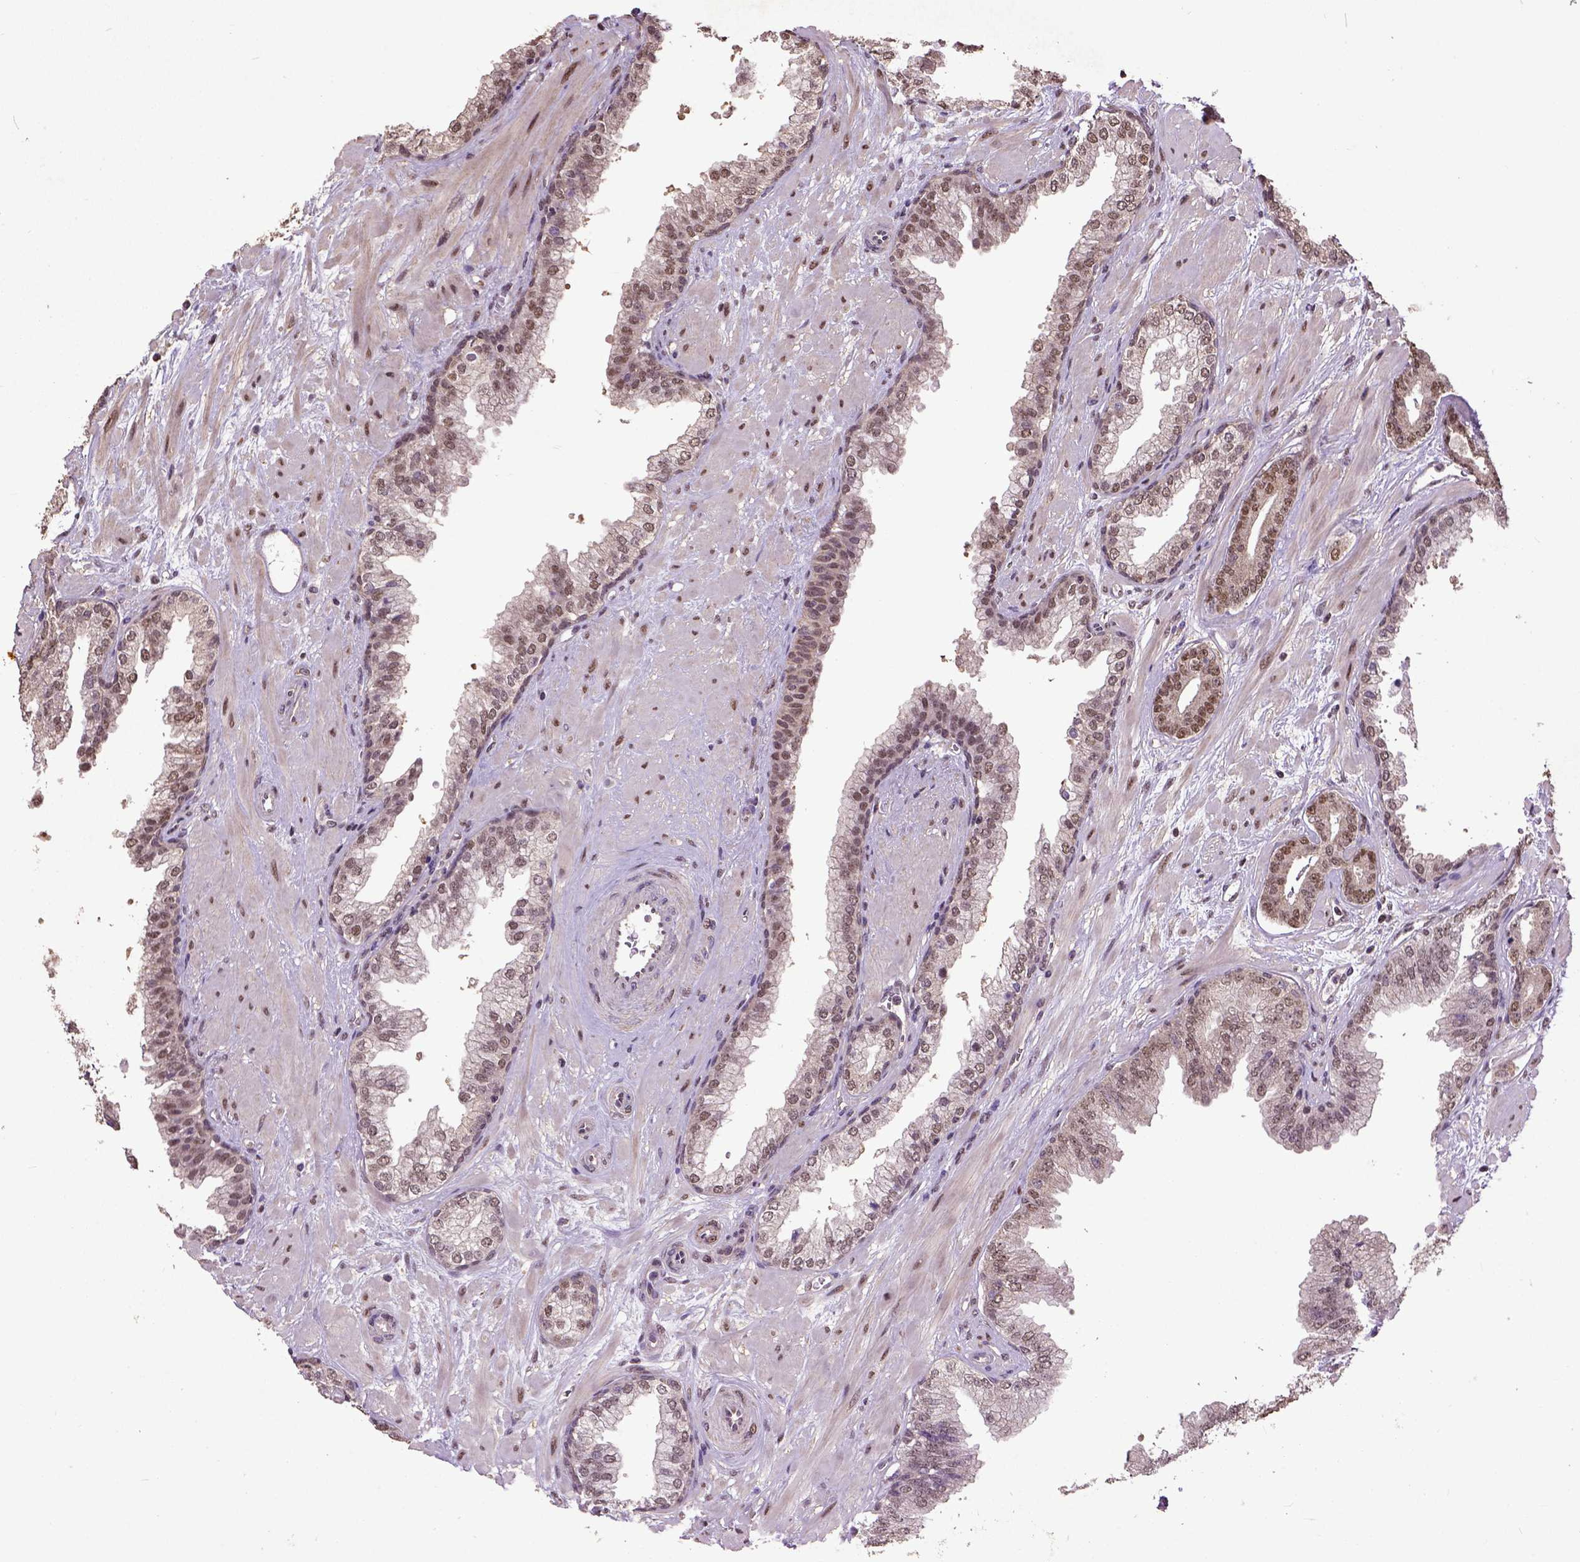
{"staining": {"intensity": "moderate", "quantity": ">75%", "location": "nuclear"}, "tissue": "prostate cancer", "cell_type": "Tumor cells", "image_type": "cancer", "snomed": [{"axis": "morphology", "description": "Adenocarcinoma, Low grade"}, {"axis": "topography", "description": "Prostate"}], "caption": "Immunohistochemistry histopathology image of prostate cancer stained for a protein (brown), which displays medium levels of moderate nuclear positivity in about >75% of tumor cells.", "gene": "UBA3", "patient": {"sex": "male", "age": 61}}